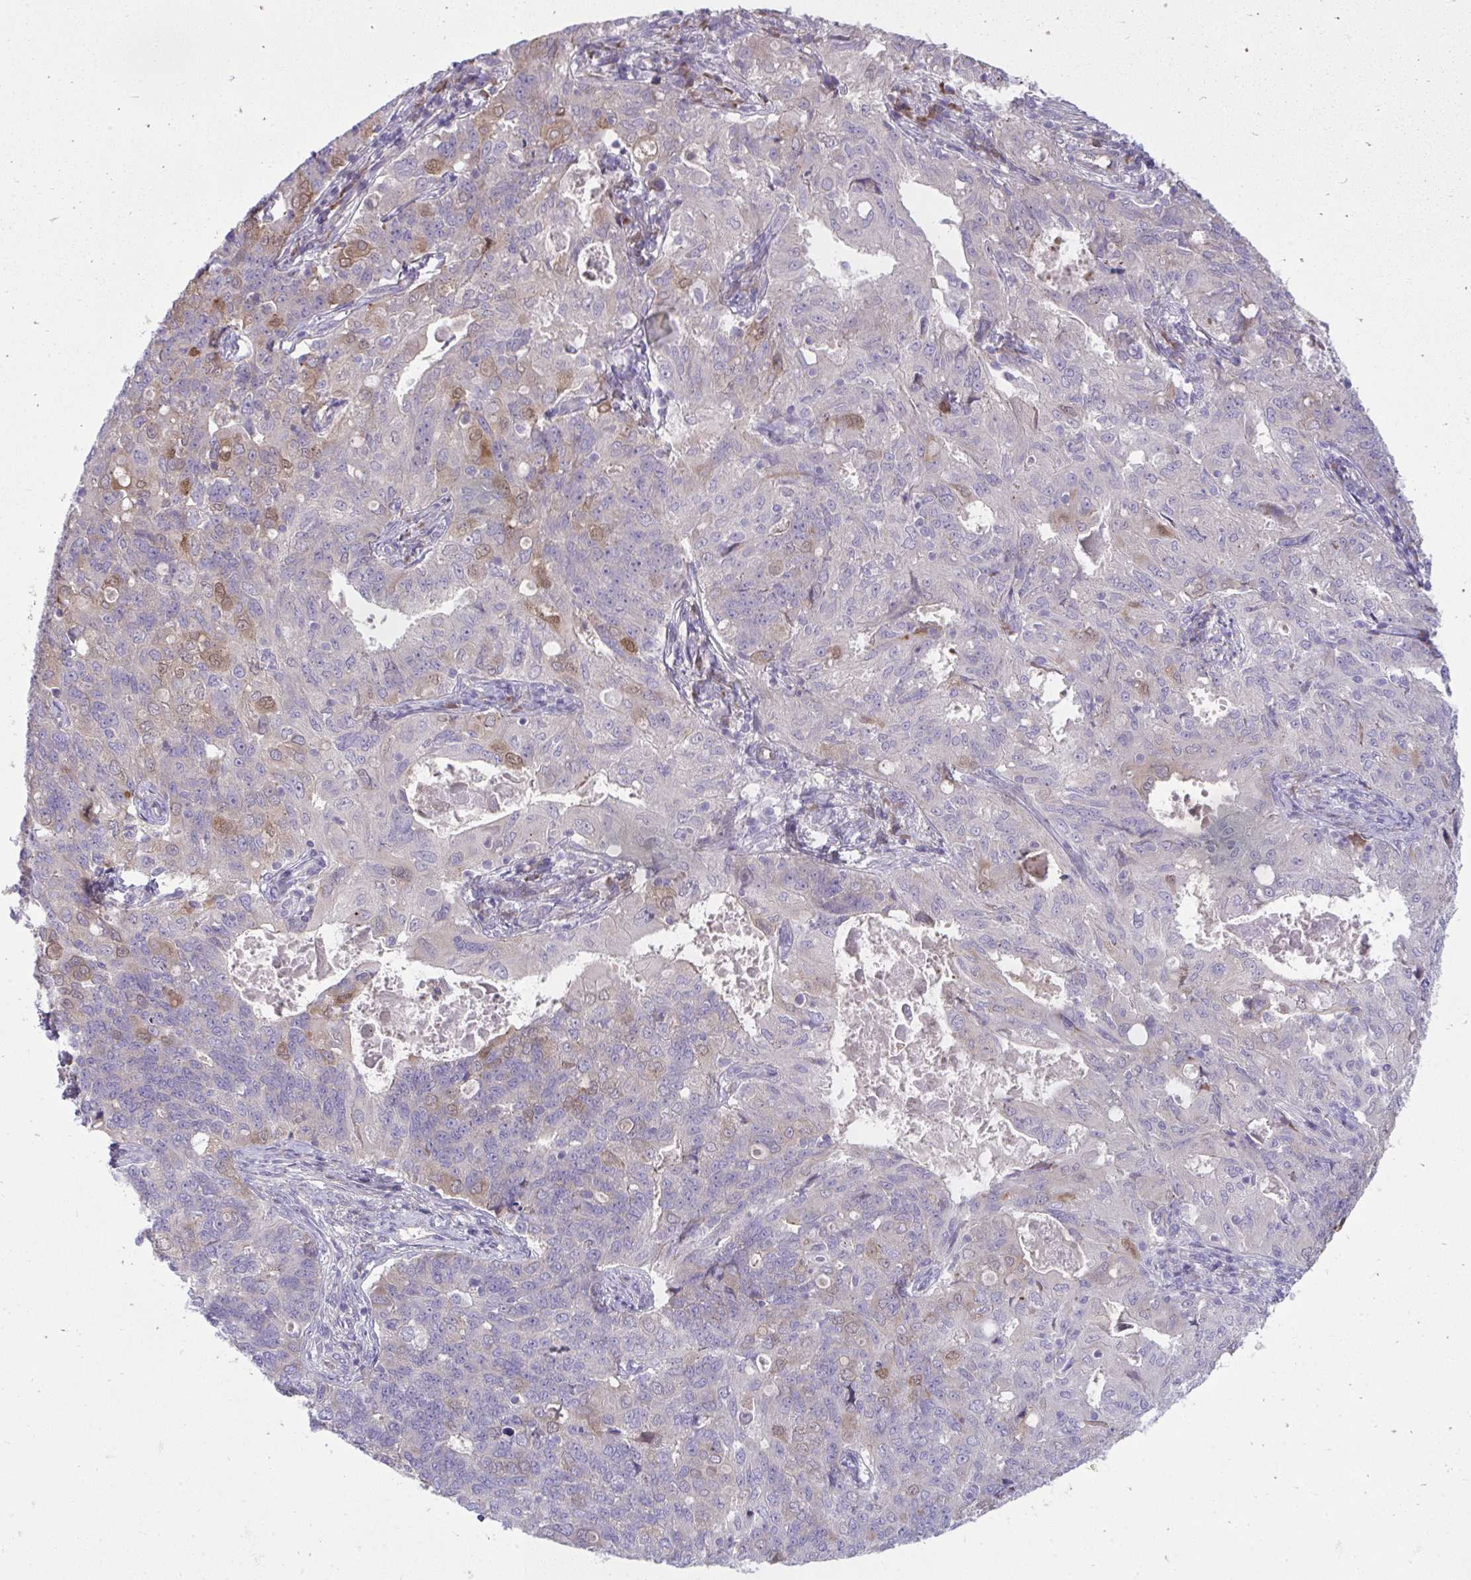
{"staining": {"intensity": "moderate", "quantity": "<25%", "location": "cytoplasmic/membranous"}, "tissue": "endometrial cancer", "cell_type": "Tumor cells", "image_type": "cancer", "snomed": [{"axis": "morphology", "description": "Adenocarcinoma, NOS"}, {"axis": "topography", "description": "Endometrium"}], "caption": "Tumor cells demonstrate low levels of moderate cytoplasmic/membranous expression in about <25% of cells in human adenocarcinoma (endometrial).", "gene": "PIGZ", "patient": {"sex": "female", "age": 43}}